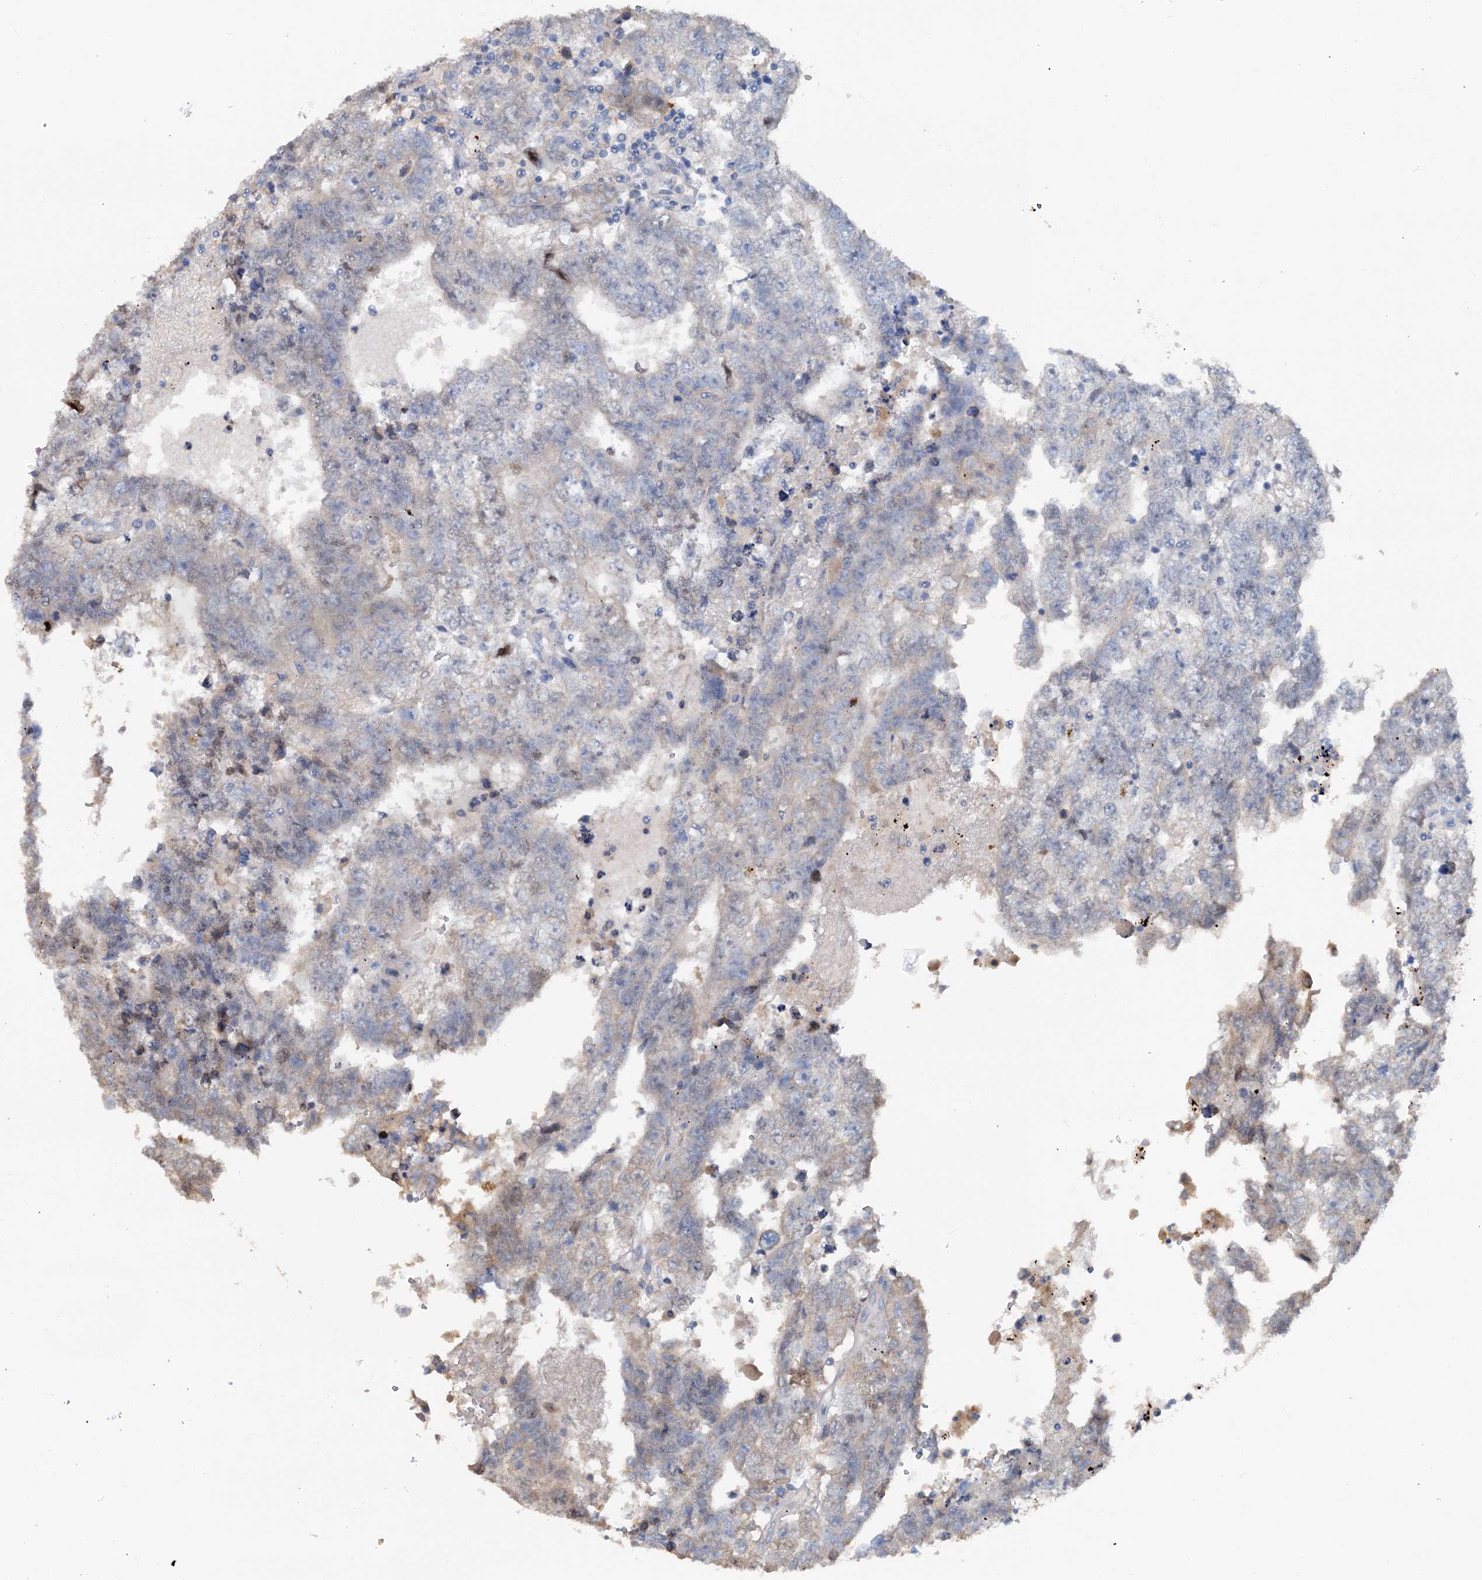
{"staining": {"intensity": "negative", "quantity": "none", "location": "none"}, "tissue": "testis cancer", "cell_type": "Tumor cells", "image_type": "cancer", "snomed": [{"axis": "morphology", "description": "Carcinoma, Embryonal, NOS"}, {"axis": "topography", "description": "Testis"}], "caption": "Testis cancer stained for a protein using immunohistochemistry (IHC) reveals no positivity tumor cells.", "gene": "IL17RD", "patient": {"sex": "male", "age": 25}}